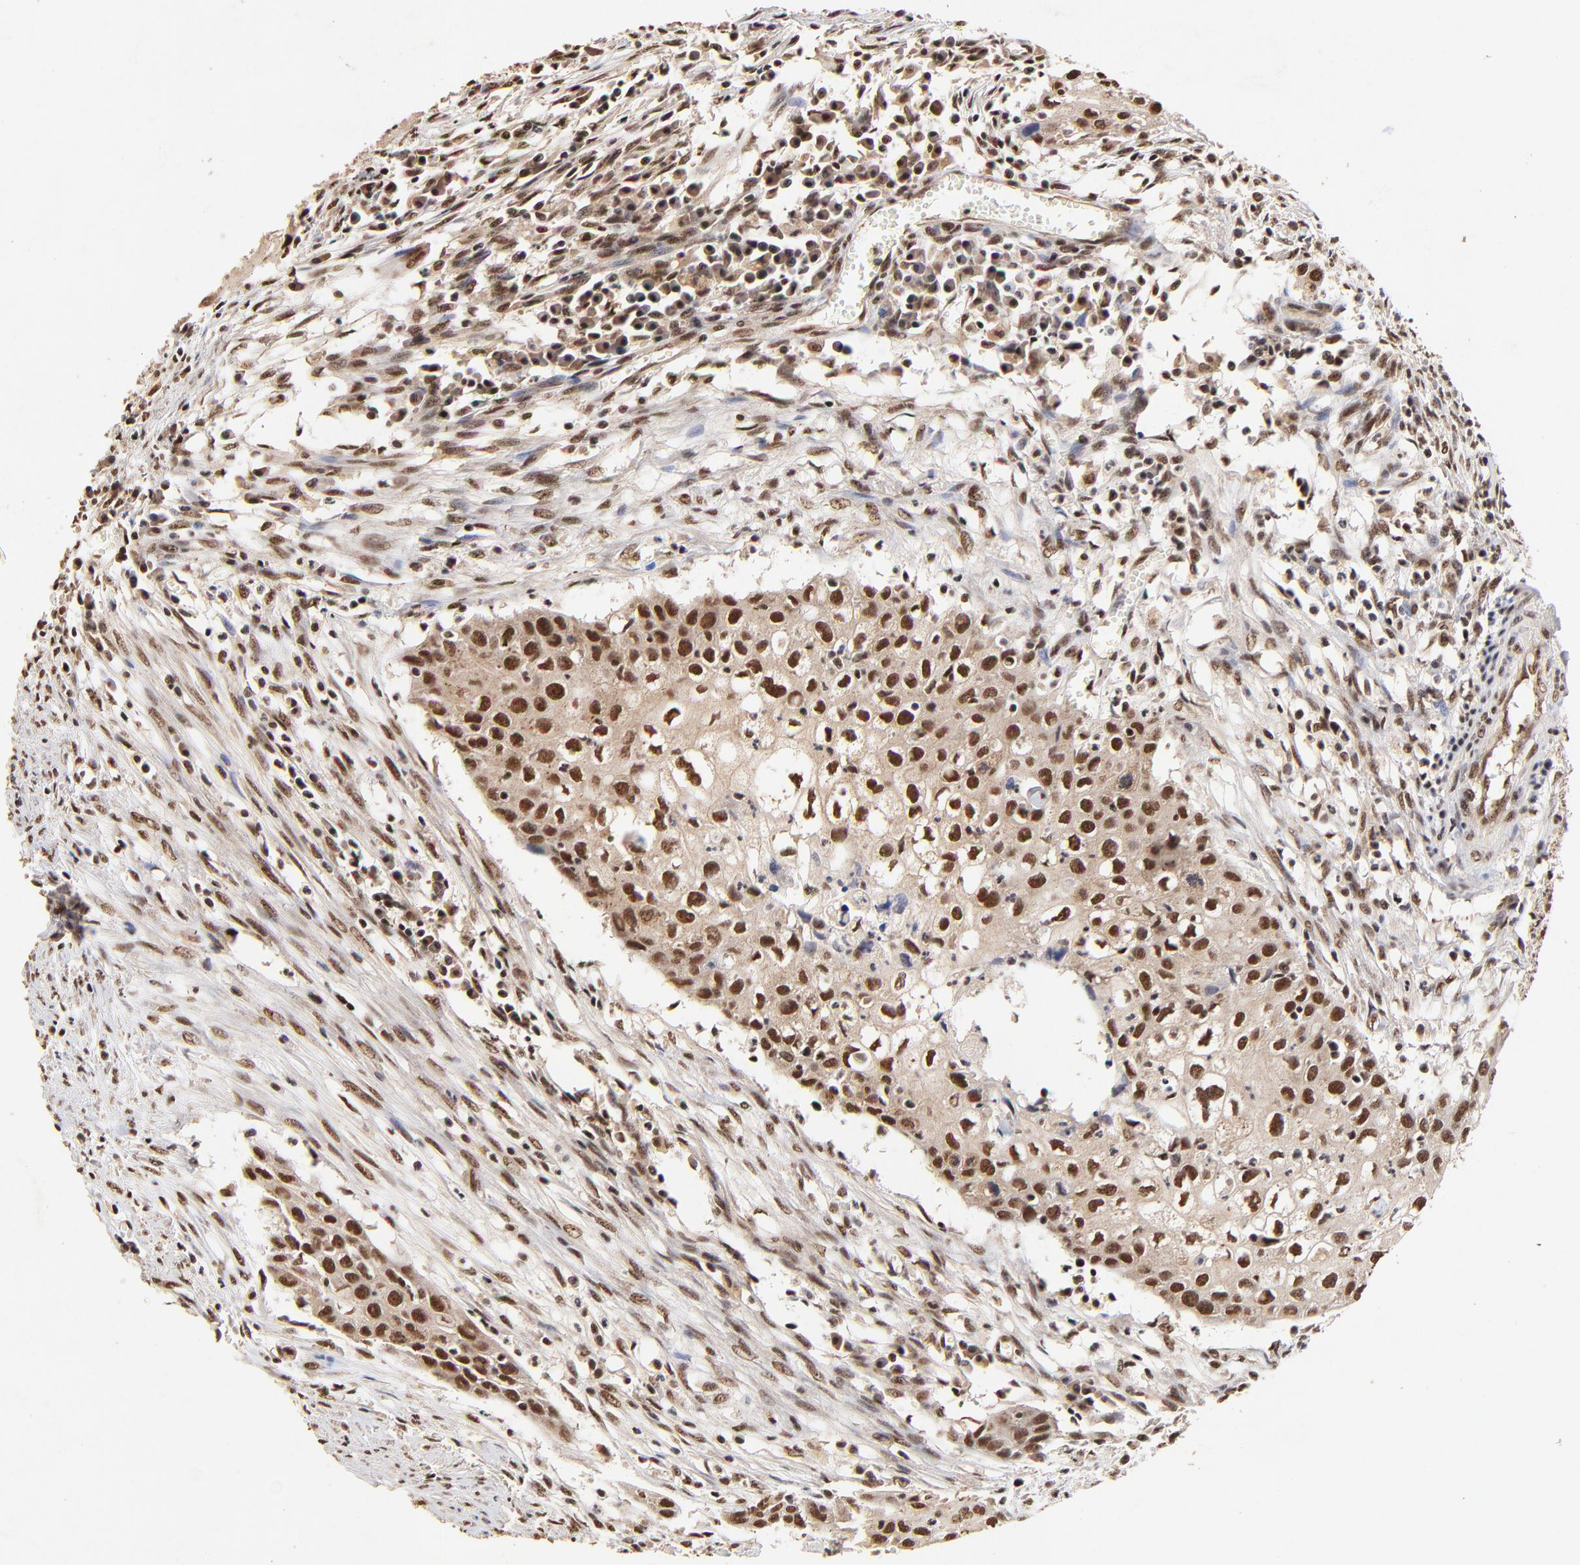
{"staining": {"intensity": "strong", "quantity": ">75%", "location": "cytoplasmic/membranous,nuclear"}, "tissue": "urothelial cancer", "cell_type": "Tumor cells", "image_type": "cancer", "snomed": [{"axis": "morphology", "description": "Urothelial carcinoma, High grade"}, {"axis": "topography", "description": "Urinary bladder"}], "caption": "Tumor cells exhibit high levels of strong cytoplasmic/membranous and nuclear positivity in approximately >75% of cells in urothelial cancer.", "gene": "MED12", "patient": {"sex": "male", "age": 54}}